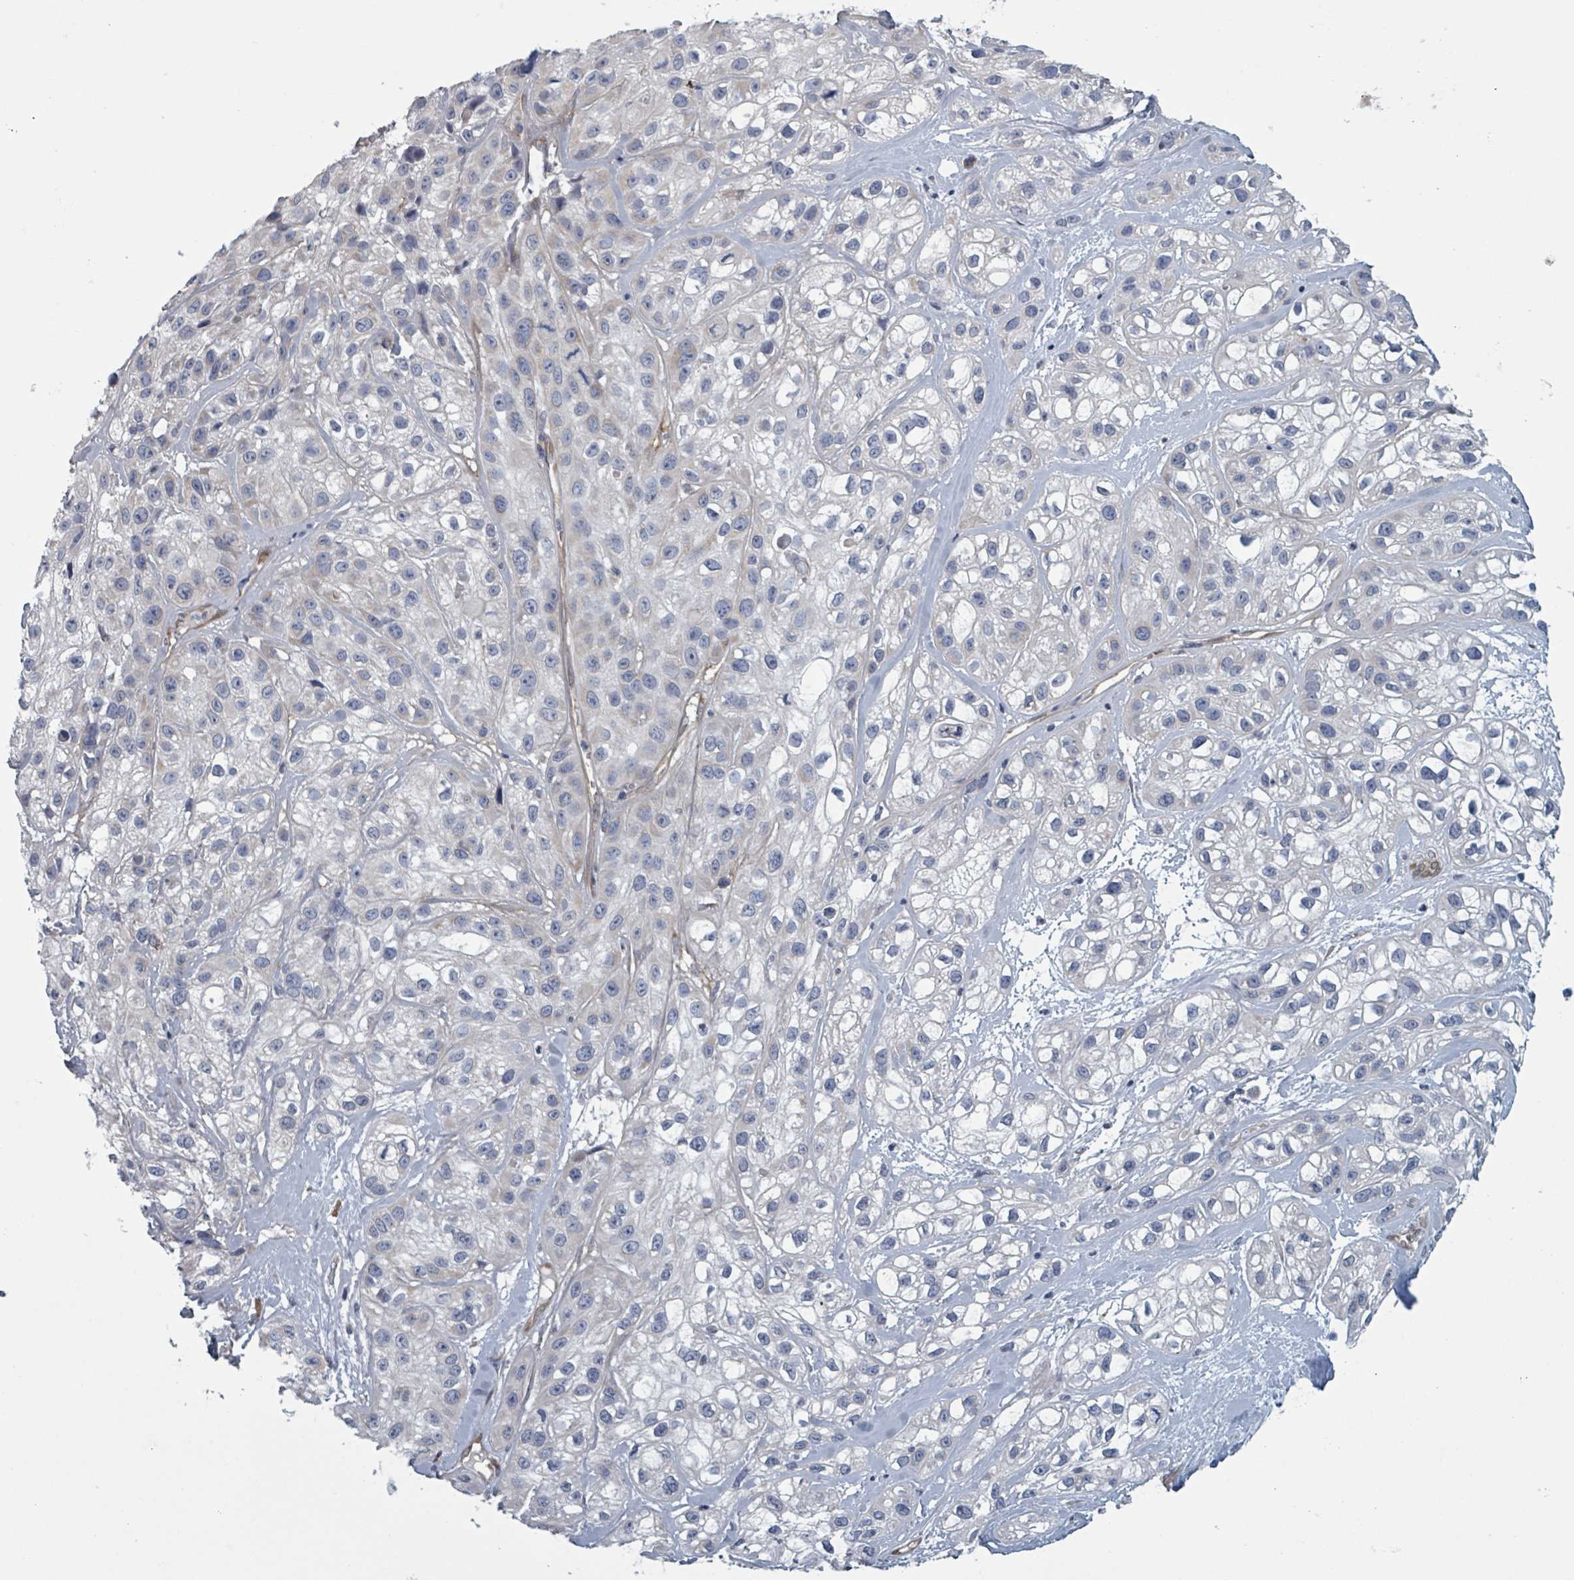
{"staining": {"intensity": "negative", "quantity": "none", "location": "none"}, "tissue": "skin cancer", "cell_type": "Tumor cells", "image_type": "cancer", "snomed": [{"axis": "morphology", "description": "Squamous cell carcinoma, NOS"}, {"axis": "topography", "description": "Skin"}], "caption": "Human skin cancer stained for a protein using immunohistochemistry (IHC) displays no staining in tumor cells.", "gene": "FKBP1A", "patient": {"sex": "male", "age": 82}}